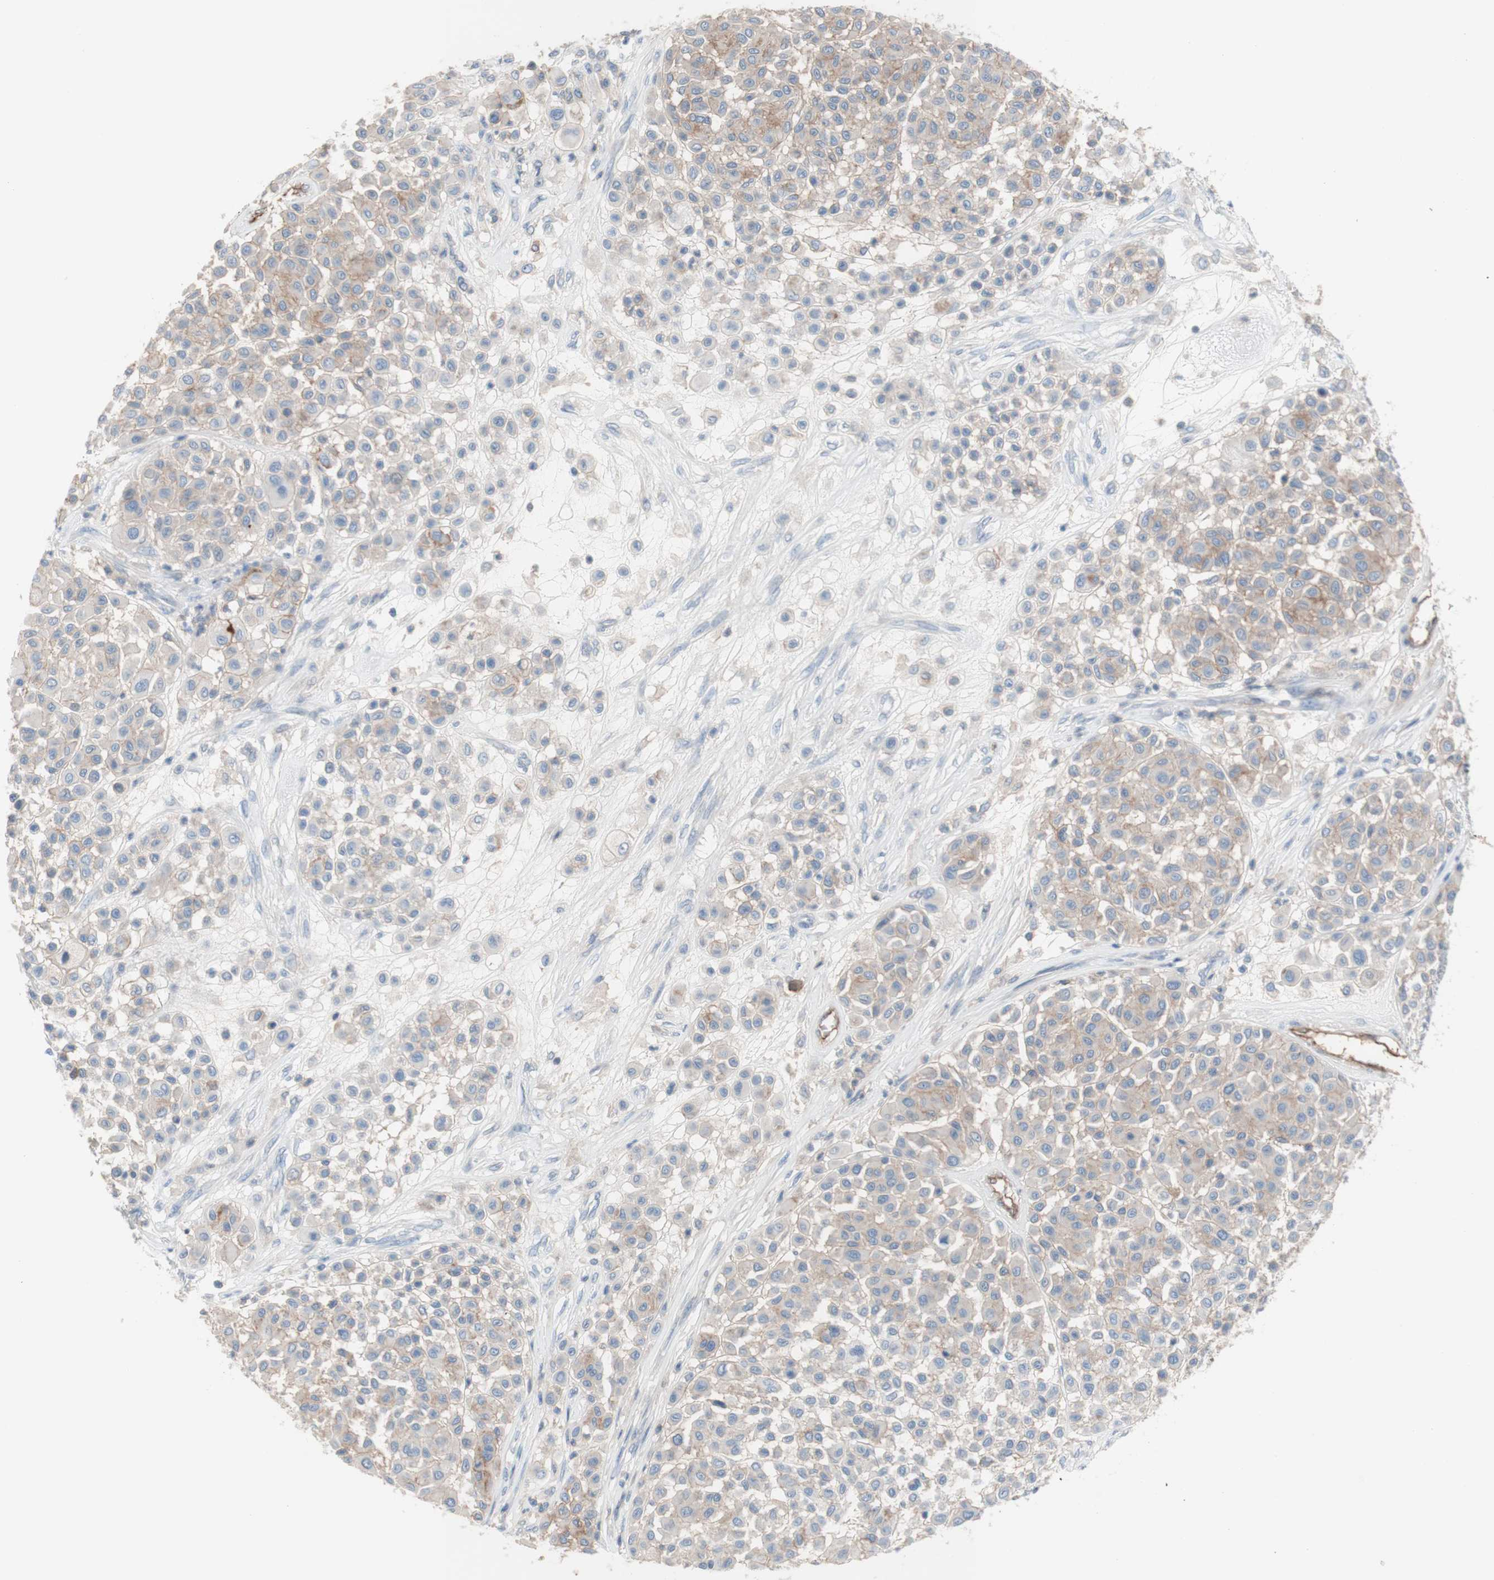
{"staining": {"intensity": "weak", "quantity": "25%-75%", "location": "cytoplasmic/membranous"}, "tissue": "melanoma", "cell_type": "Tumor cells", "image_type": "cancer", "snomed": [{"axis": "morphology", "description": "Malignant melanoma, Metastatic site"}, {"axis": "topography", "description": "Soft tissue"}], "caption": "About 25%-75% of tumor cells in melanoma reveal weak cytoplasmic/membranous protein staining as visualized by brown immunohistochemical staining.", "gene": "CD46", "patient": {"sex": "male", "age": 41}}